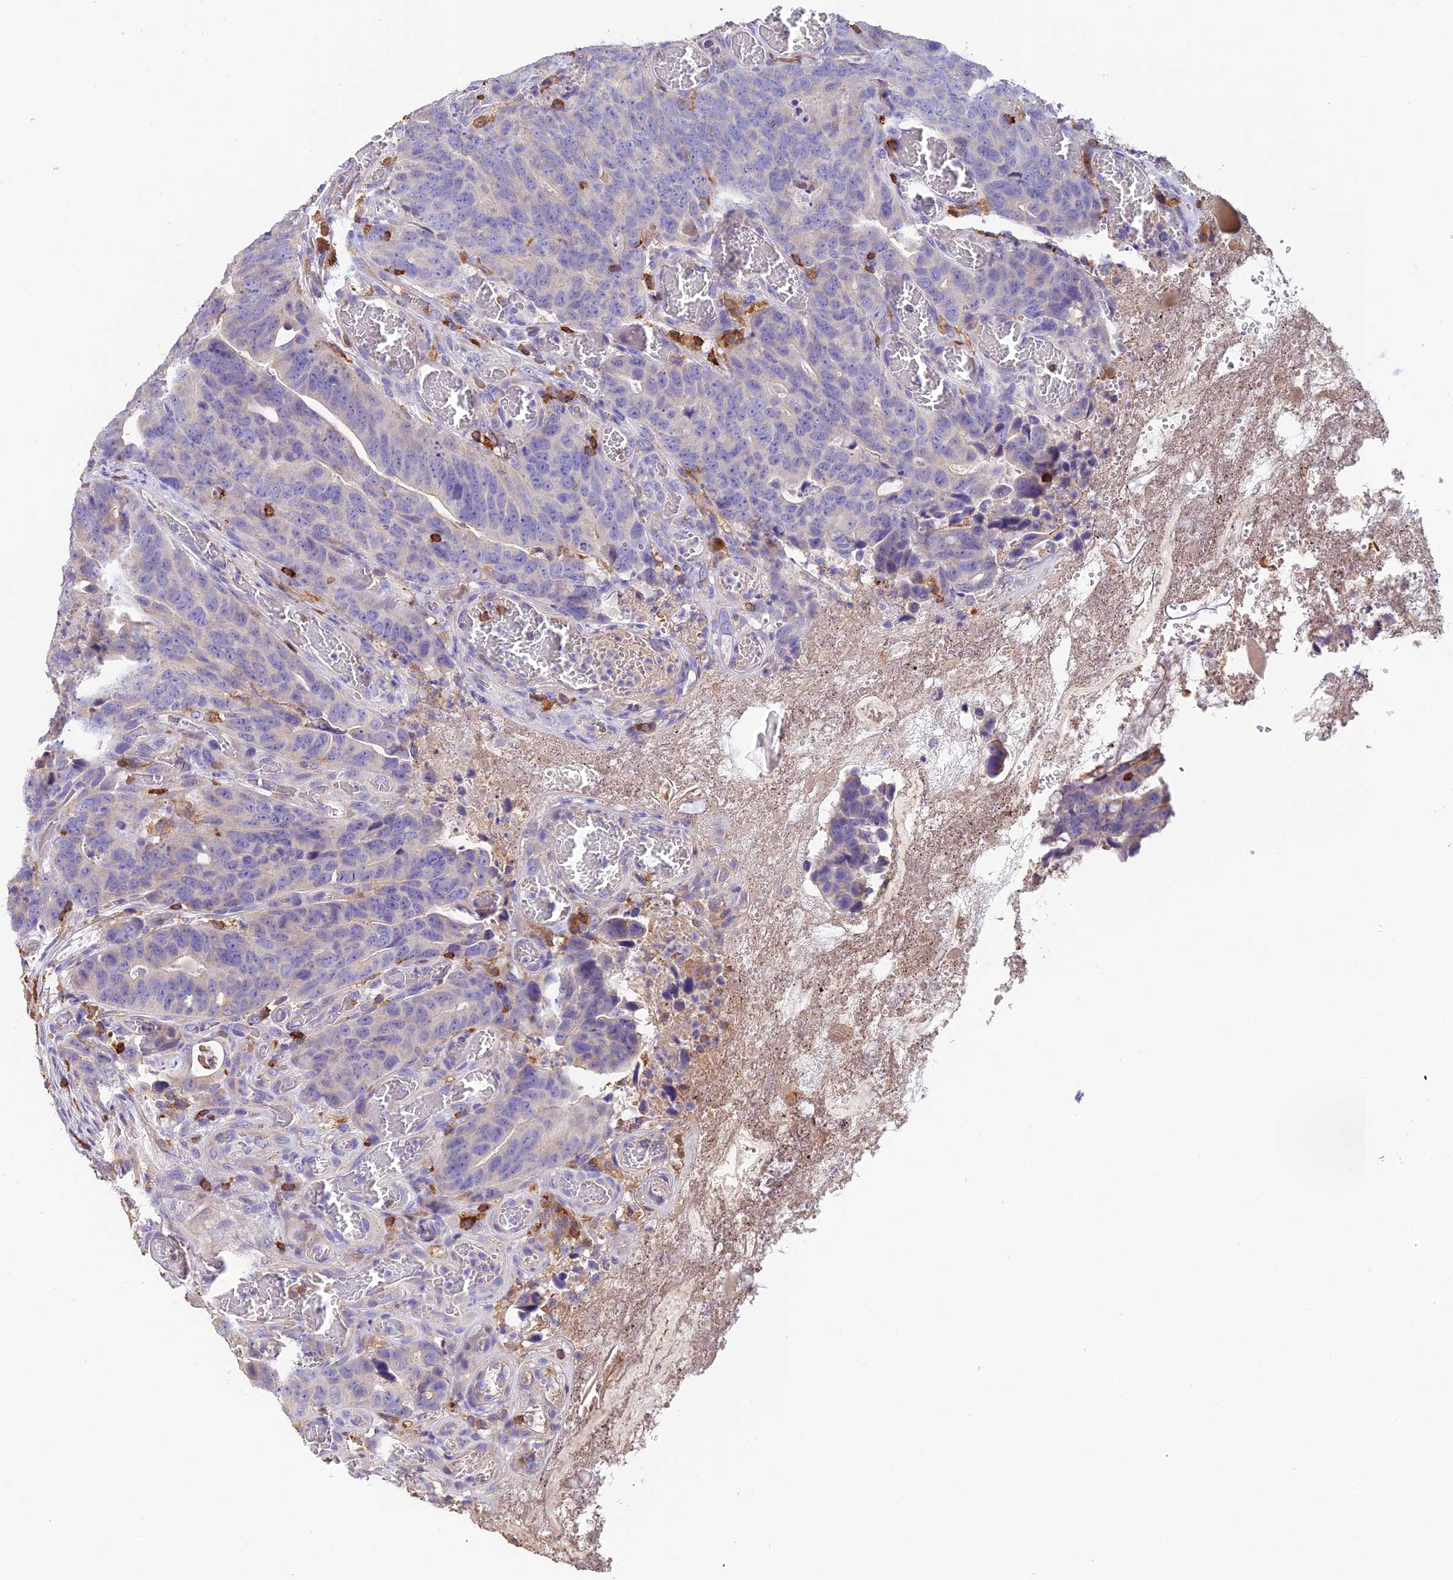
{"staining": {"intensity": "negative", "quantity": "none", "location": "none"}, "tissue": "colorectal cancer", "cell_type": "Tumor cells", "image_type": "cancer", "snomed": [{"axis": "morphology", "description": "Adenocarcinoma, NOS"}, {"axis": "topography", "description": "Colon"}], "caption": "There is no significant positivity in tumor cells of adenocarcinoma (colorectal). (DAB immunohistochemistry with hematoxylin counter stain).", "gene": "LPXN", "patient": {"sex": "female", "age": 82}}